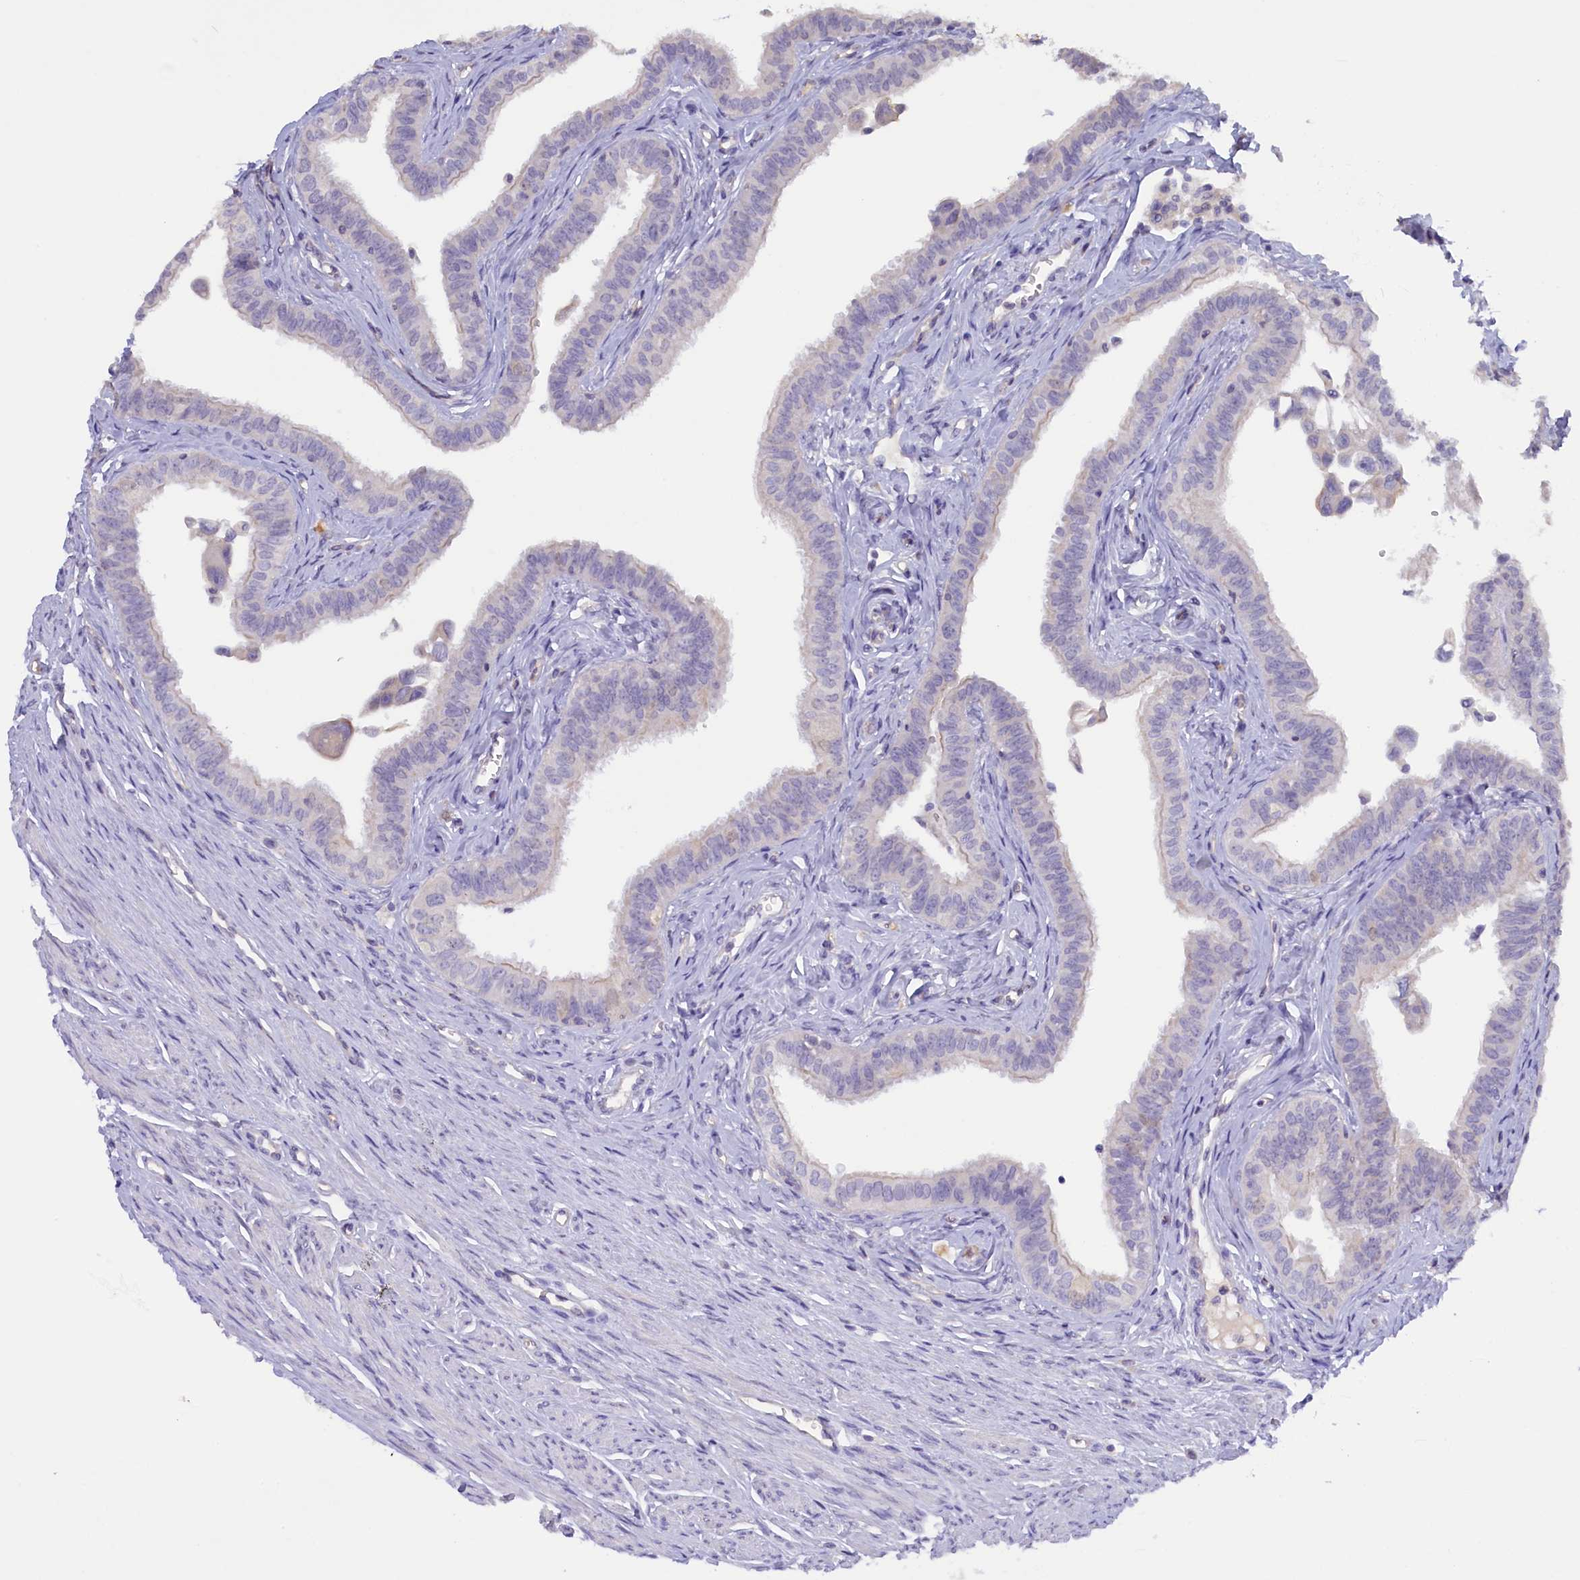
{"staining": {"intensity": "negative", "quantity": "none", "location": "none"}, "tissue": "fallopian tube", "cell_type": "Glandular cells", "image_type": "normal", "snomed": [{"axis": "morphology", "description": "Normal tissue, NOS"}, {"axis": "morphology", "description": "Carcinoma, NOS"}, {"axis": "topography", "description": "Fallopian tube"}, {"axis": "topography", "description": "Ovary"}], "caption": "DAB (3,3'-diaminobenzidine) immunohistochemical staining of normal fallopian tube reveals no significant positivity in glandular cells. (Stains: DAB (3,3'-diaminobenzidine) IHC with hematoxylin counter stain, Microscopy: brightfield microscopy at high magnification).", "gene": "ZSWIM4", "patient": {"sex": "female", "age": 59}}